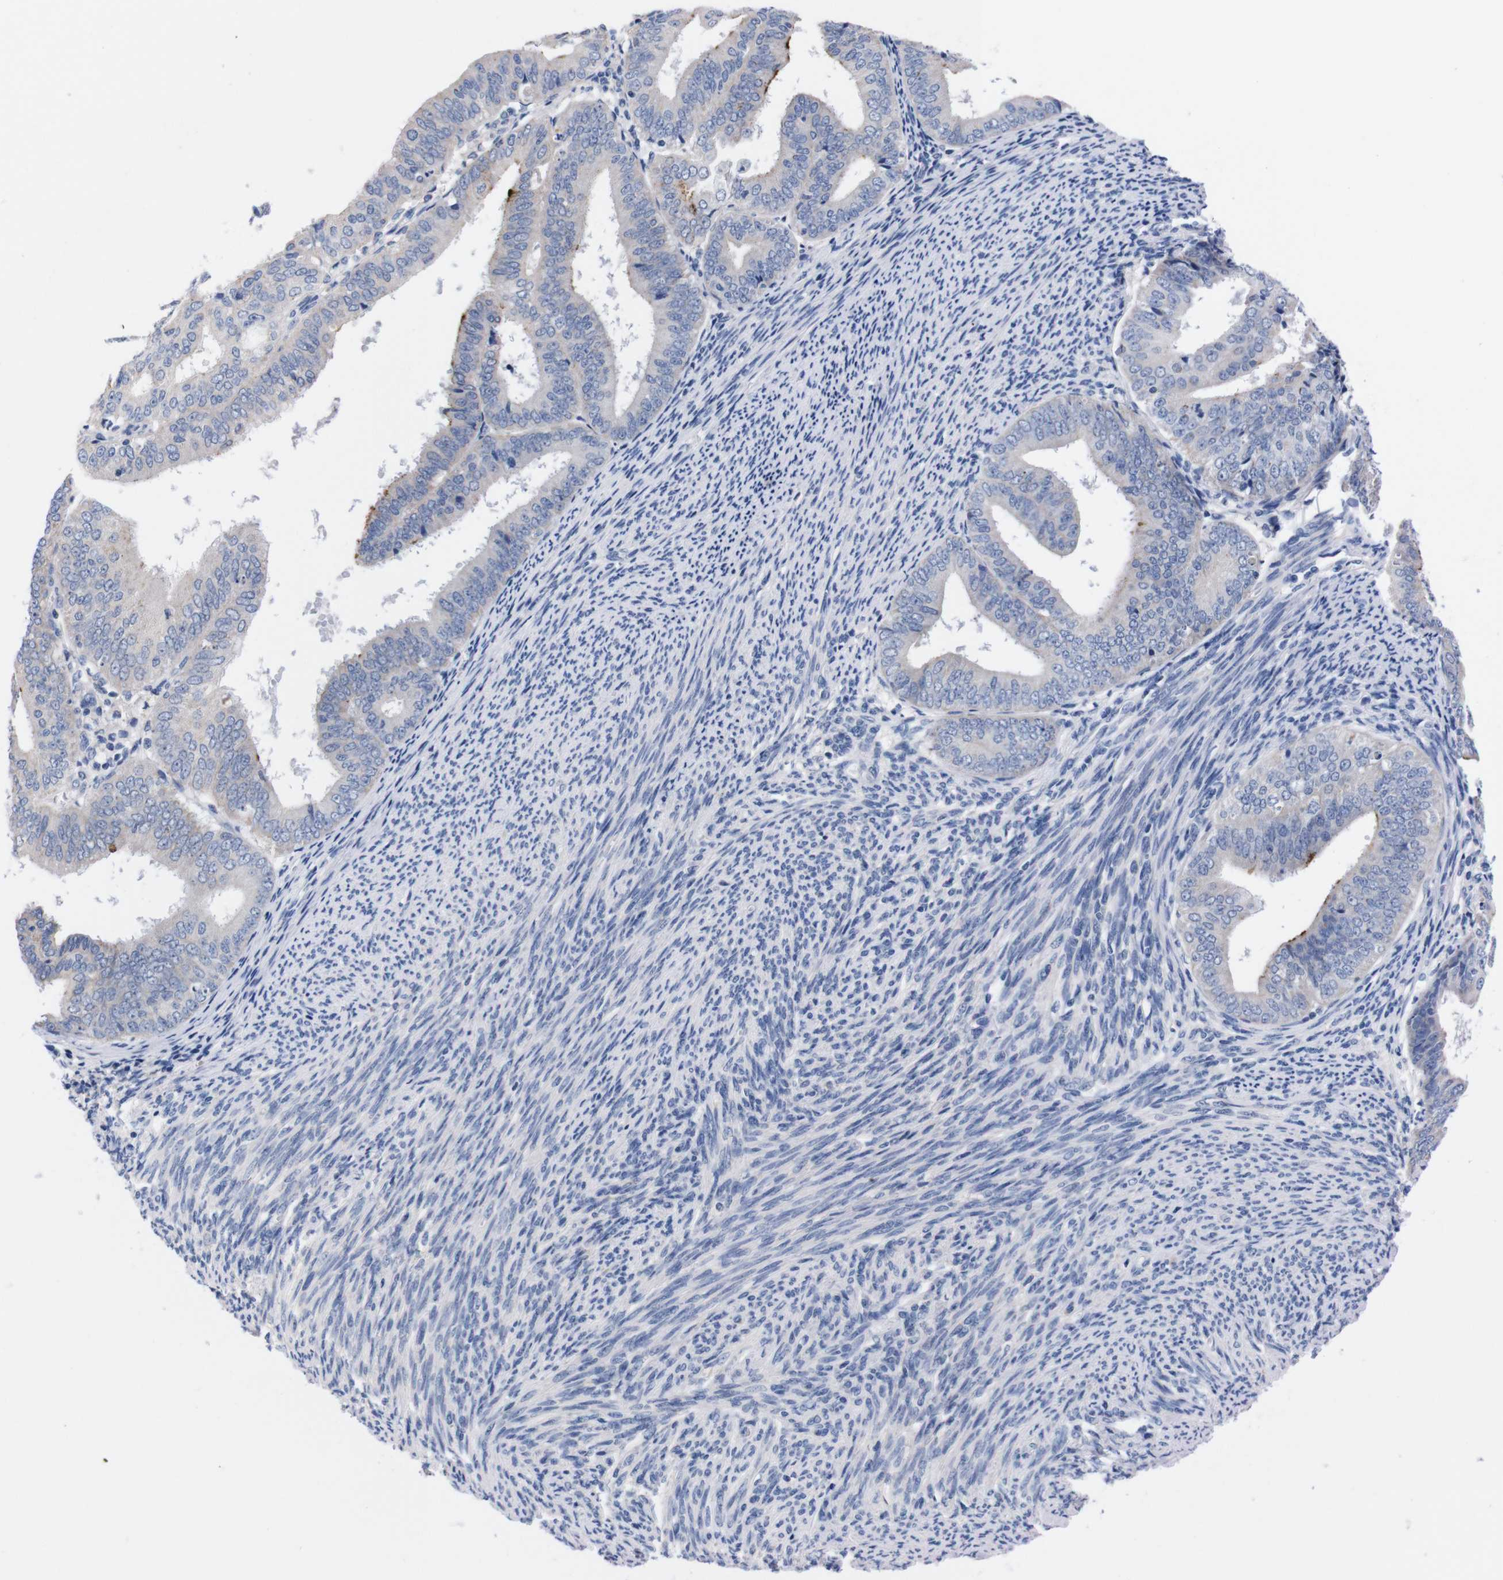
{"staining": {"intensity": "negative", "quantity": "none", "location": "none"}, "tissue": "endometrial cancer", "cell_type": "Tumor cells", "image_type": "cancer", "snomed": [{"axis": "morphology", "description": "Adenocarcinoma, NOS"}, {"axis": "topography", "description": "Endometrium"}], "caption": "A micrograph of endometrial cancer (adenocarcinoma) stained for a protein reveals no brown staining in tumor cells. The staining is performed using DAB (3,3'-diaminobenzidine) brown chromogen with nuclei counter-stained in using hematoxylin.", "gene": "FAM210A", "patient": {"sex": "female", "age": 63}}